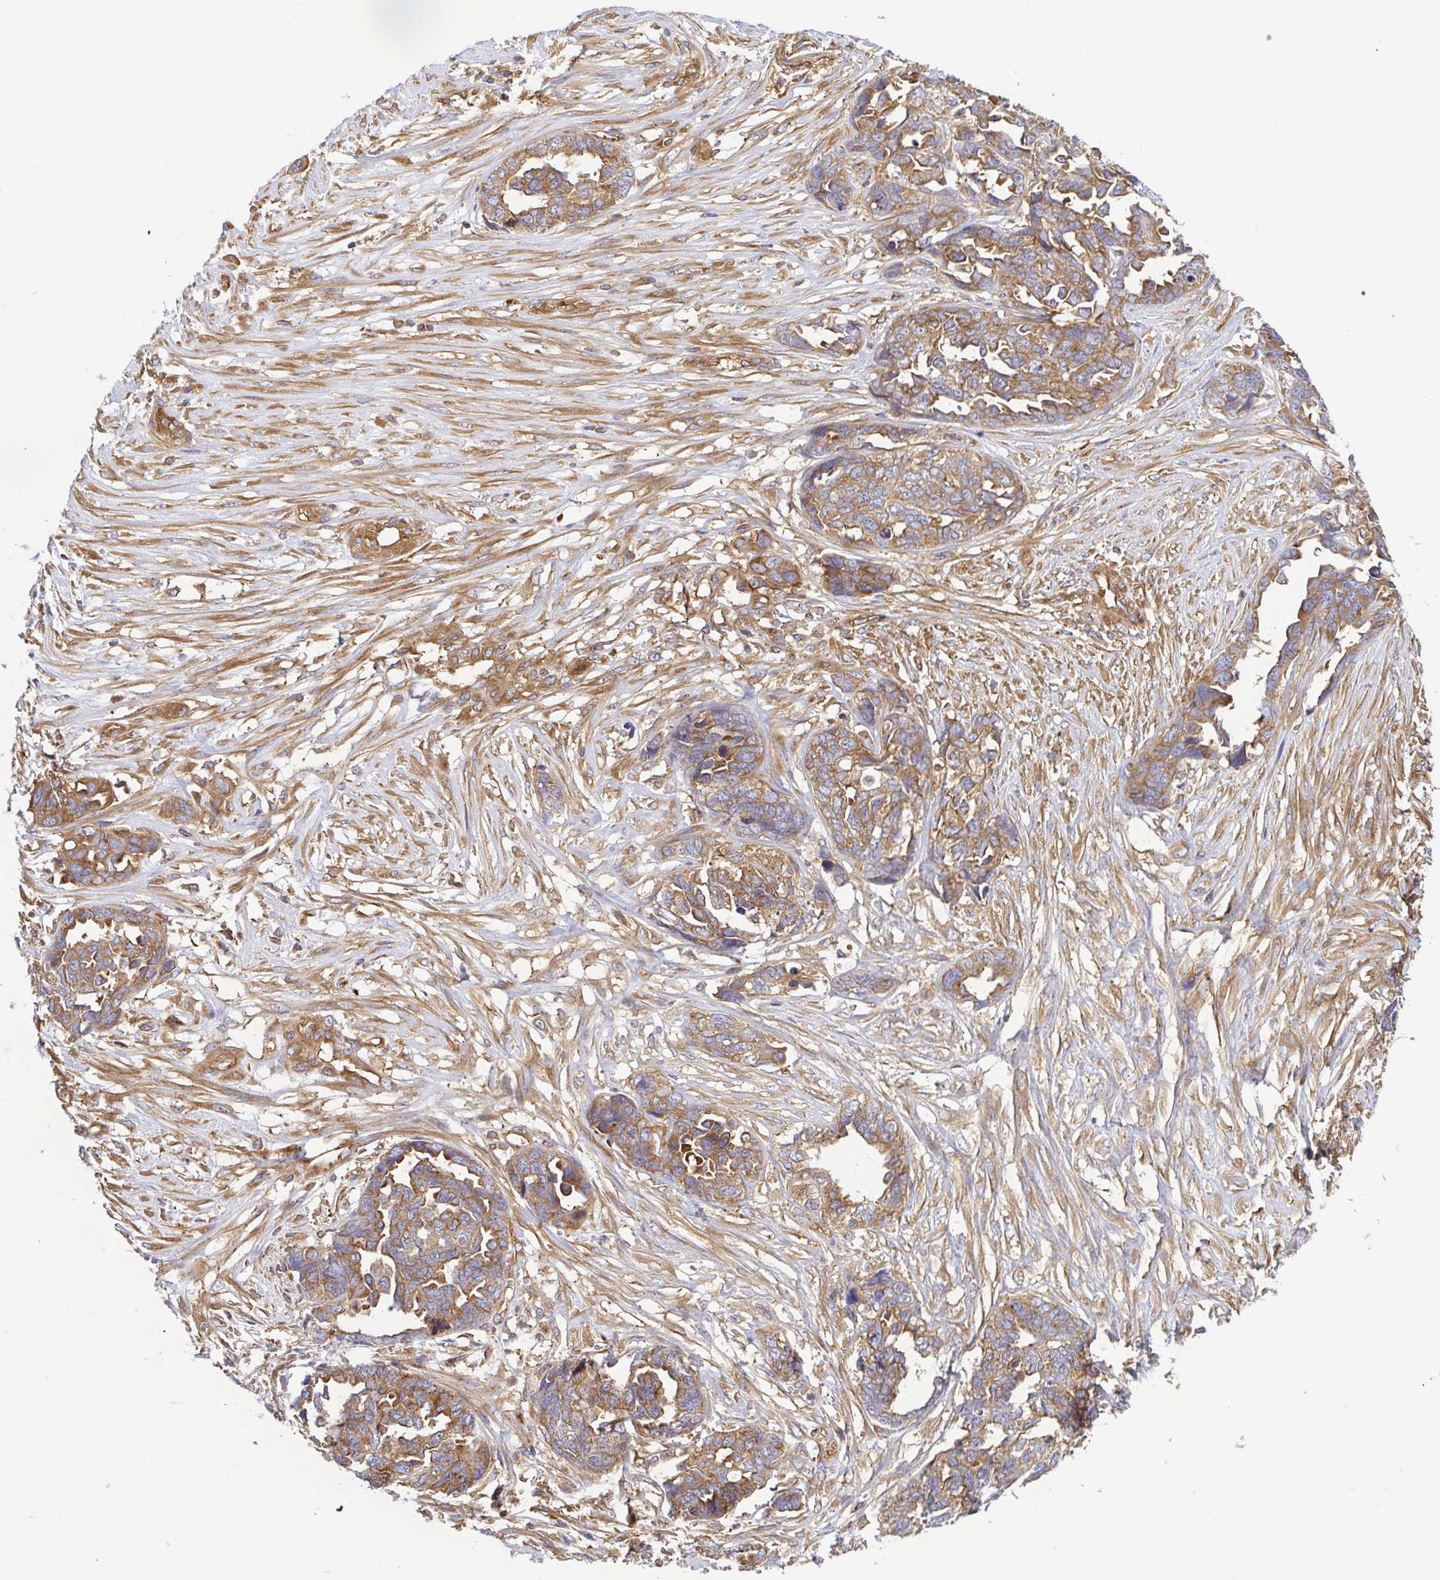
{"staining": {"intensity": "moderate", "quantity": ">75%", "location": "cytoplasmic/membranous"}, "tissue": "ovarian cancer", "cell_type": "Tumor cells", "image_type": "cancer", "snomed": [{"axis": "morphology", "description": "Cystadenocarcinoma, serous, NOS"}, {"axis": "topography", "description": "Ovary"}], "caption": "DAB (3,3'-diaminobenzidine) immunohistochemical staining of ovarian serous cystadenocarcinoma reveals moderate cytoplasmic/membranous protein staining in approximately >75% of tumor cells.", "gene": "KIF5B", "patient": {"sex": "female", "age": 69}}